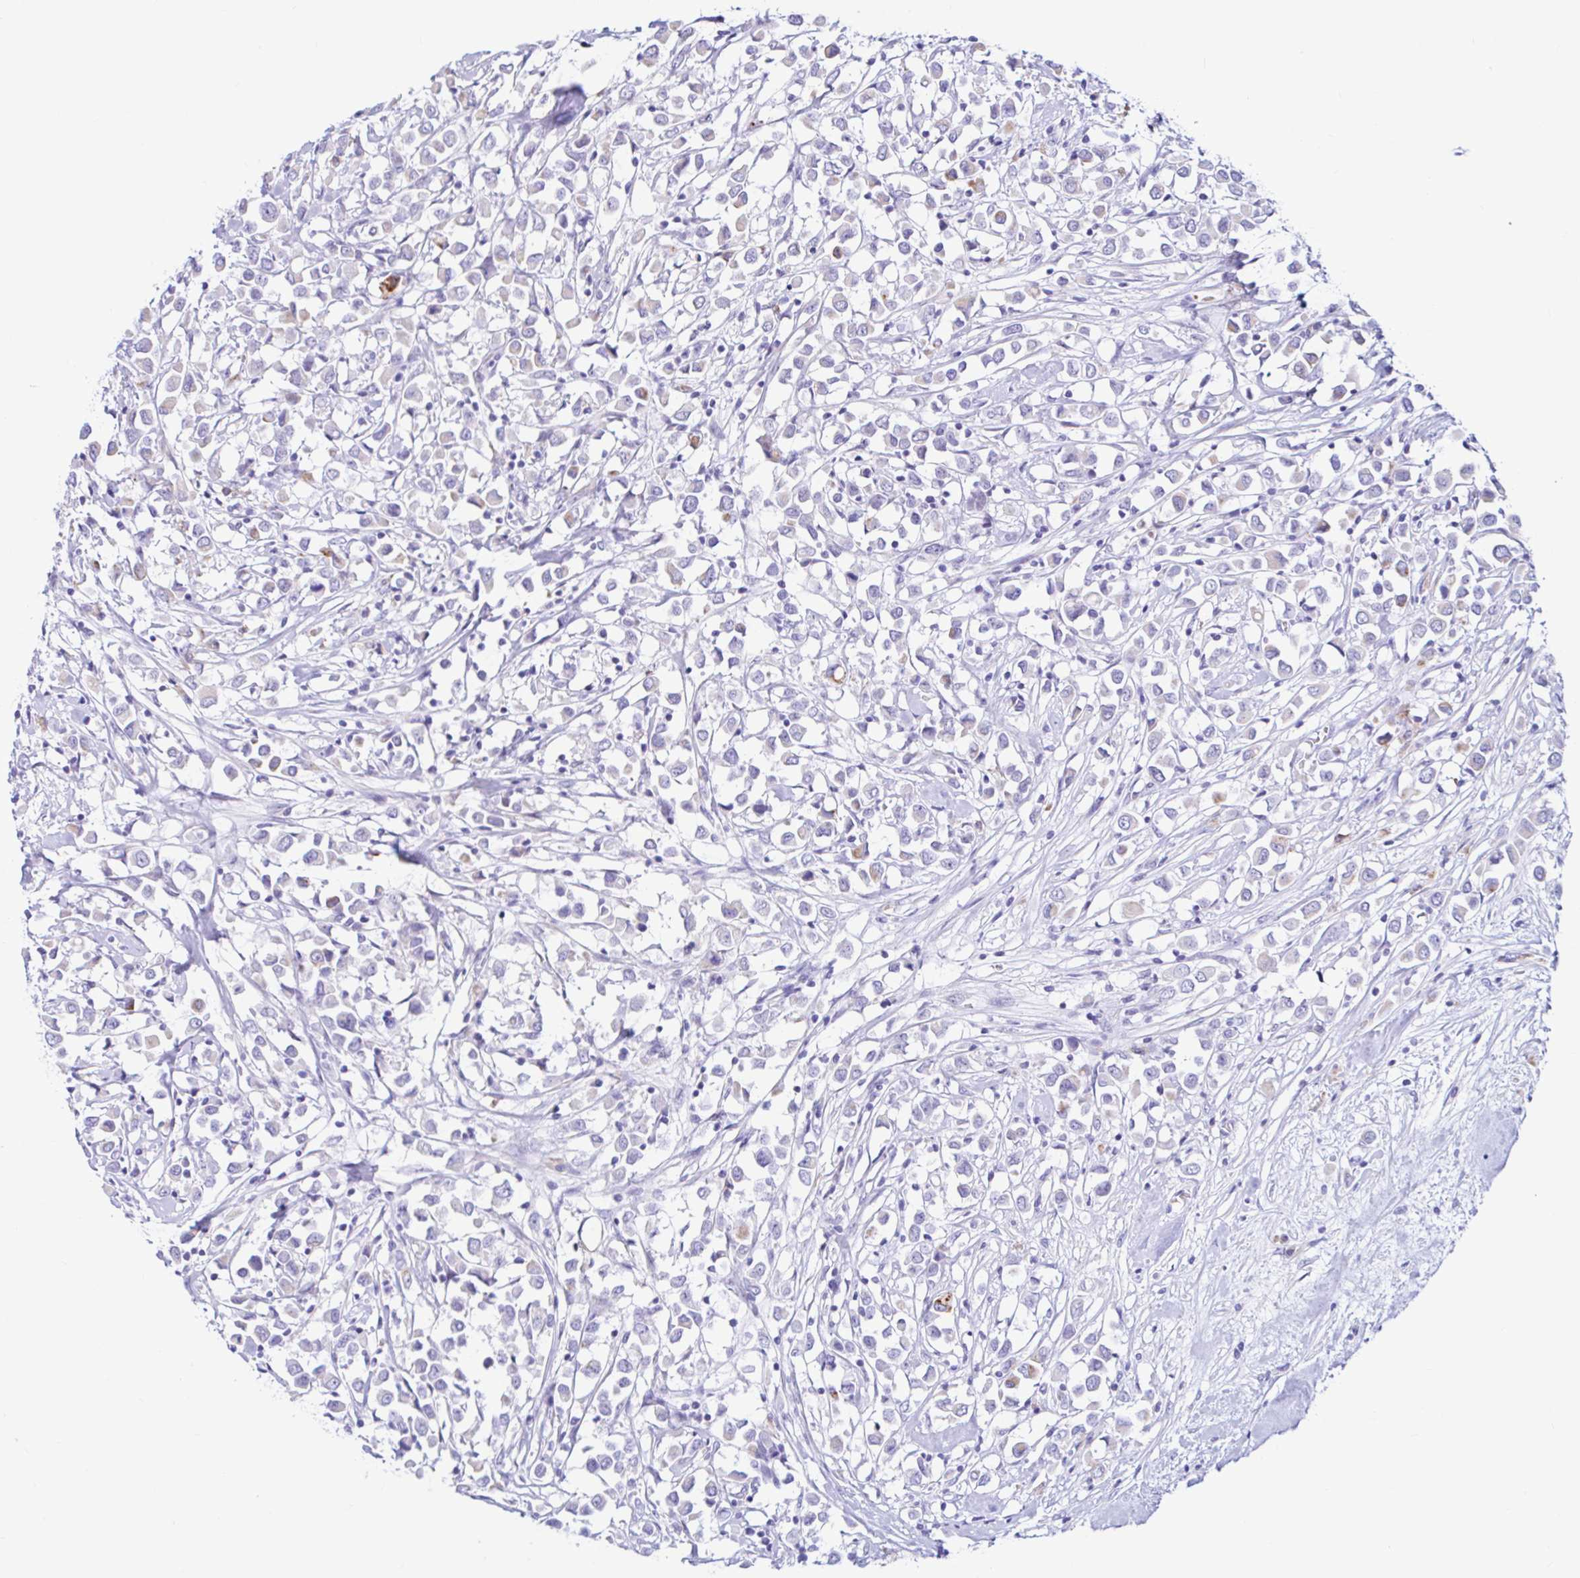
{"staining": {"intensity": "negative", "quantity": "none", "location": "none"}, "tissue": "breast cancer", "cell_type": "Tumor cells", "image_type": "cancer", "snomed": [{"axis": "morphology", "description": "Duct carcinoma"}, {"axis": "topography", "description": "Breast"}], "caption": "There is no significant staining in tumor cells of breast intraductal carcinoma.", "gene": "NBPF3", "patient": {"sex": "female", "age": 61}}